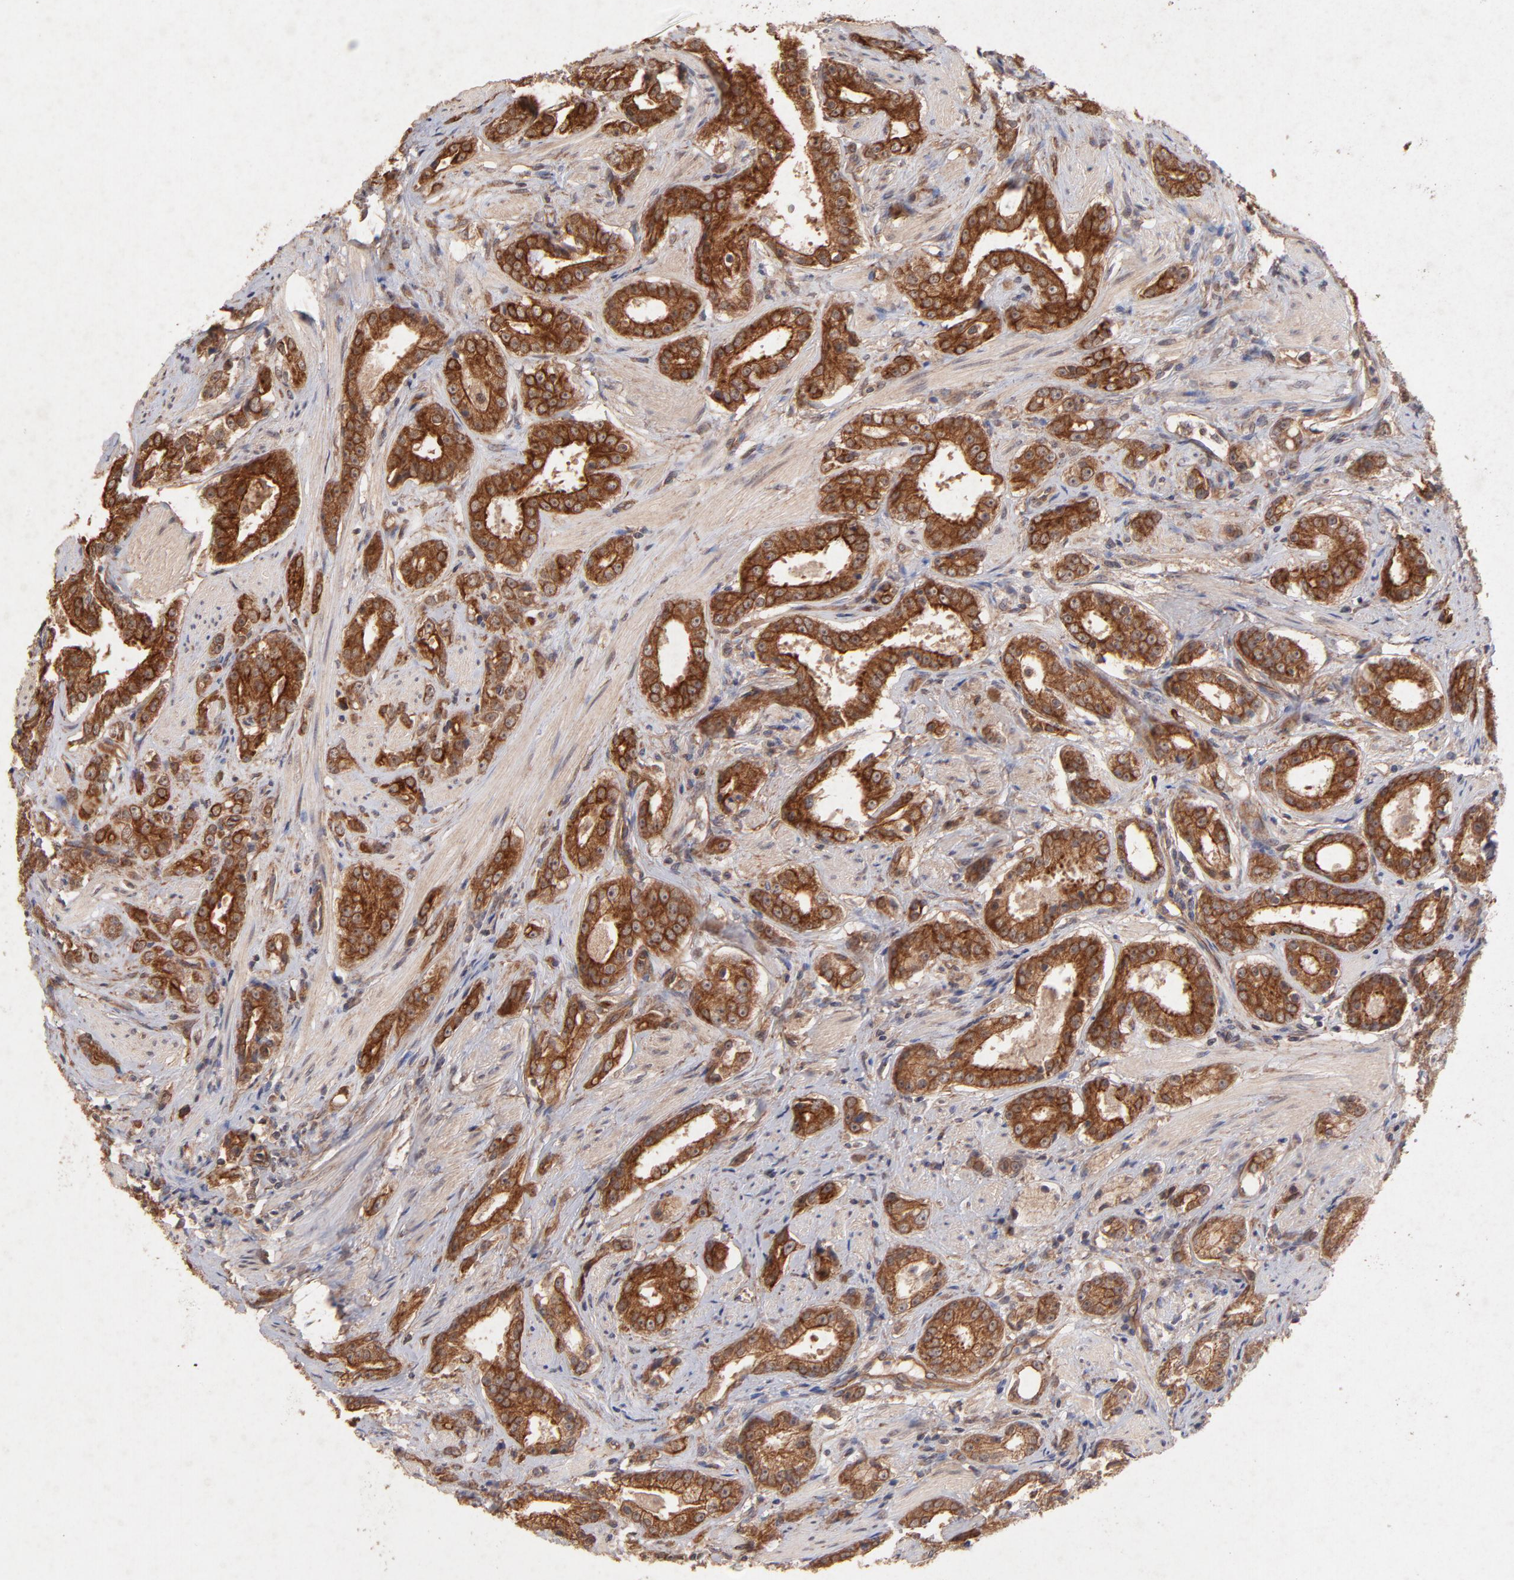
{"staining": {"intensity": "strong", "quantity": ">75%", "location": "cytoplasmic/membranous"}, "tissue": "prostate cancer", "cell_type": "Tumor cells", "image_type": "cancer", "snomed": [{"axis": "morphology", "description": "Adenocarcinoma, Medium grade"}, {"axis": "topography", "description": "Prostate"}], "caption": "Immunohistochemistry of prostate medium-grade adenocarcinoma shows high levels of strong cytoplasmic/membranous expression in approximately >75% of tumor cells.", "gene": "STAP2", "patient": {"sex": "male", "age": 53}}